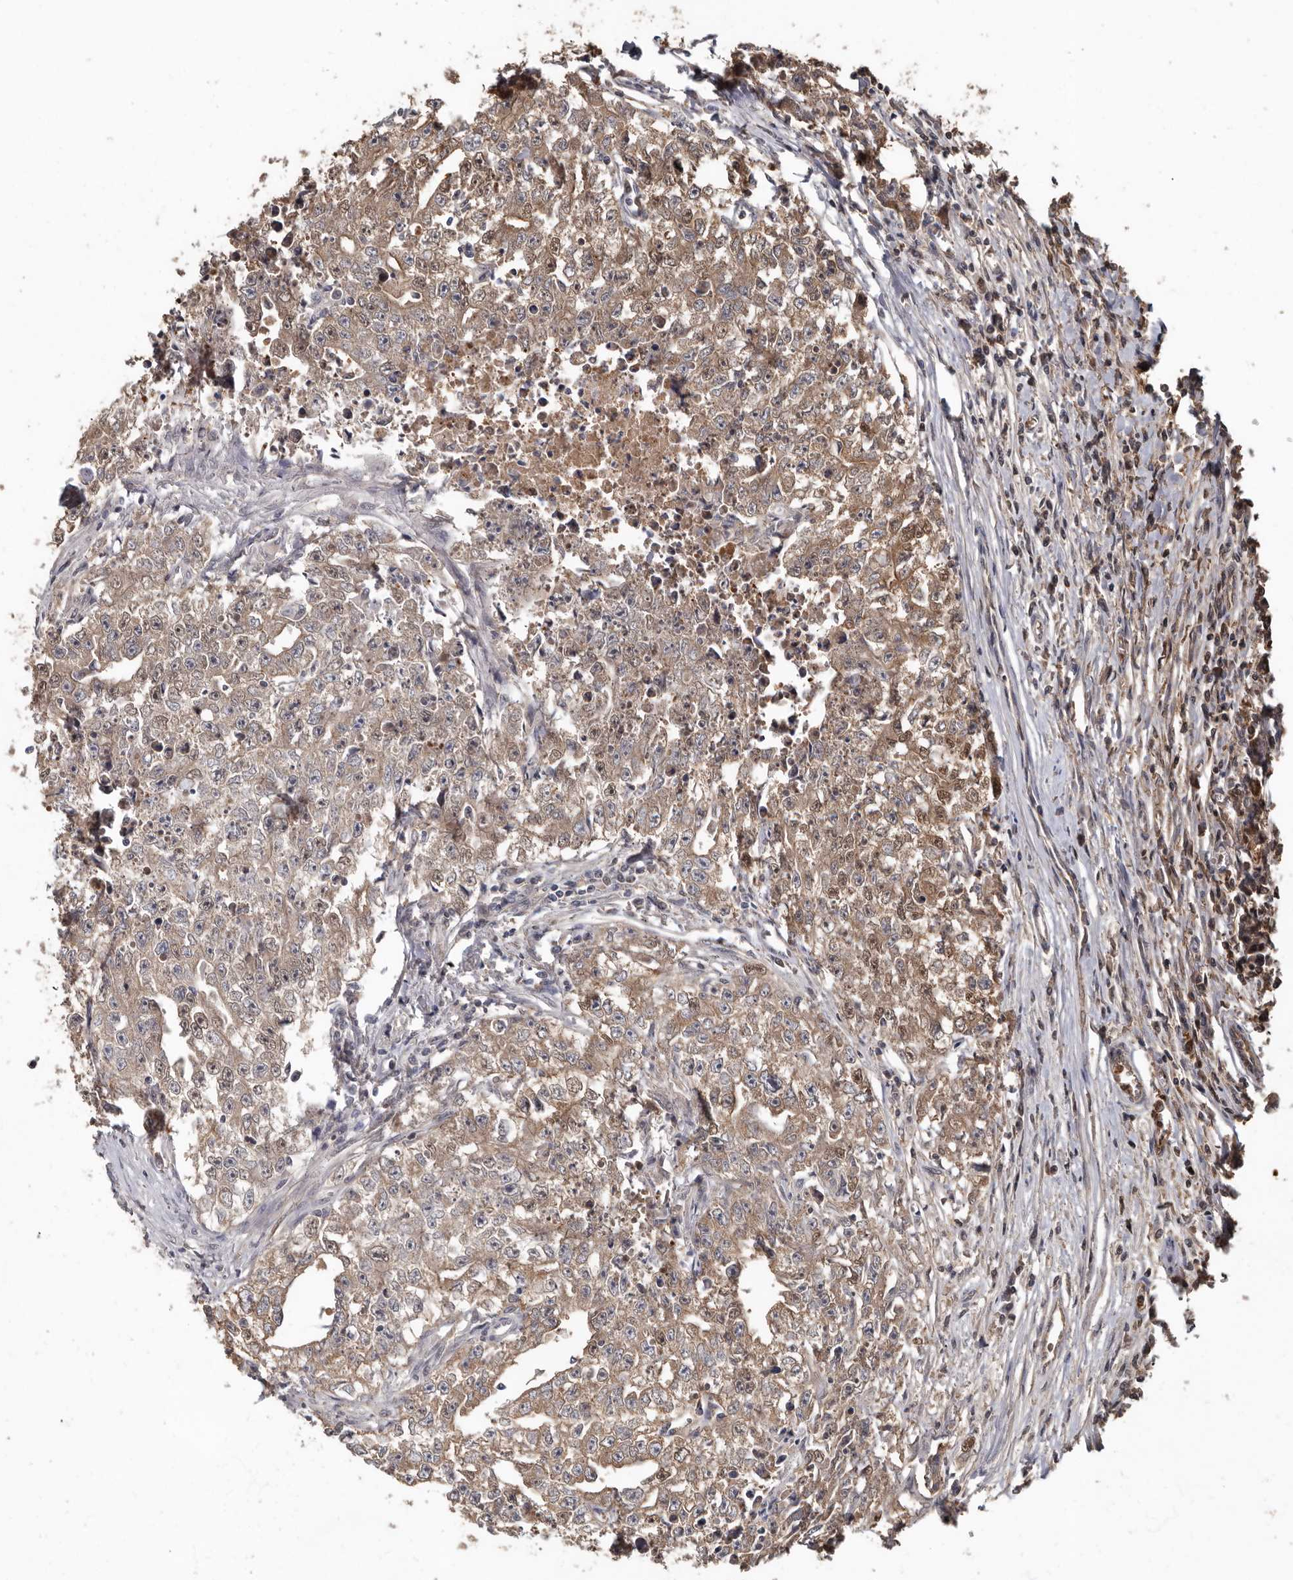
{"staining": {"intensity": "weak", "quantity": ">75%", "location": "cytoplasmic/membranous,nuclear"}, "tissue": "testis cancer", "cell_type": "Tumor cells", "image_type": "cancer", "snomed": [{"axis": "morphology", "description": "Seminoma, NOS"}, {"axis": "morphology", "description": "Carcinoma, Embryonal, NOS"}, {"axis": "topography", "description": "Testis"}], "caption": "Protein positivity by IHC shows weak cytoplasmic/membranous and nuclear expression in approximately >75% of tumor cells in testis cancer (seminoma).", "gene": "LRGUK", "patient": {"sex": "male", "age": 43}}